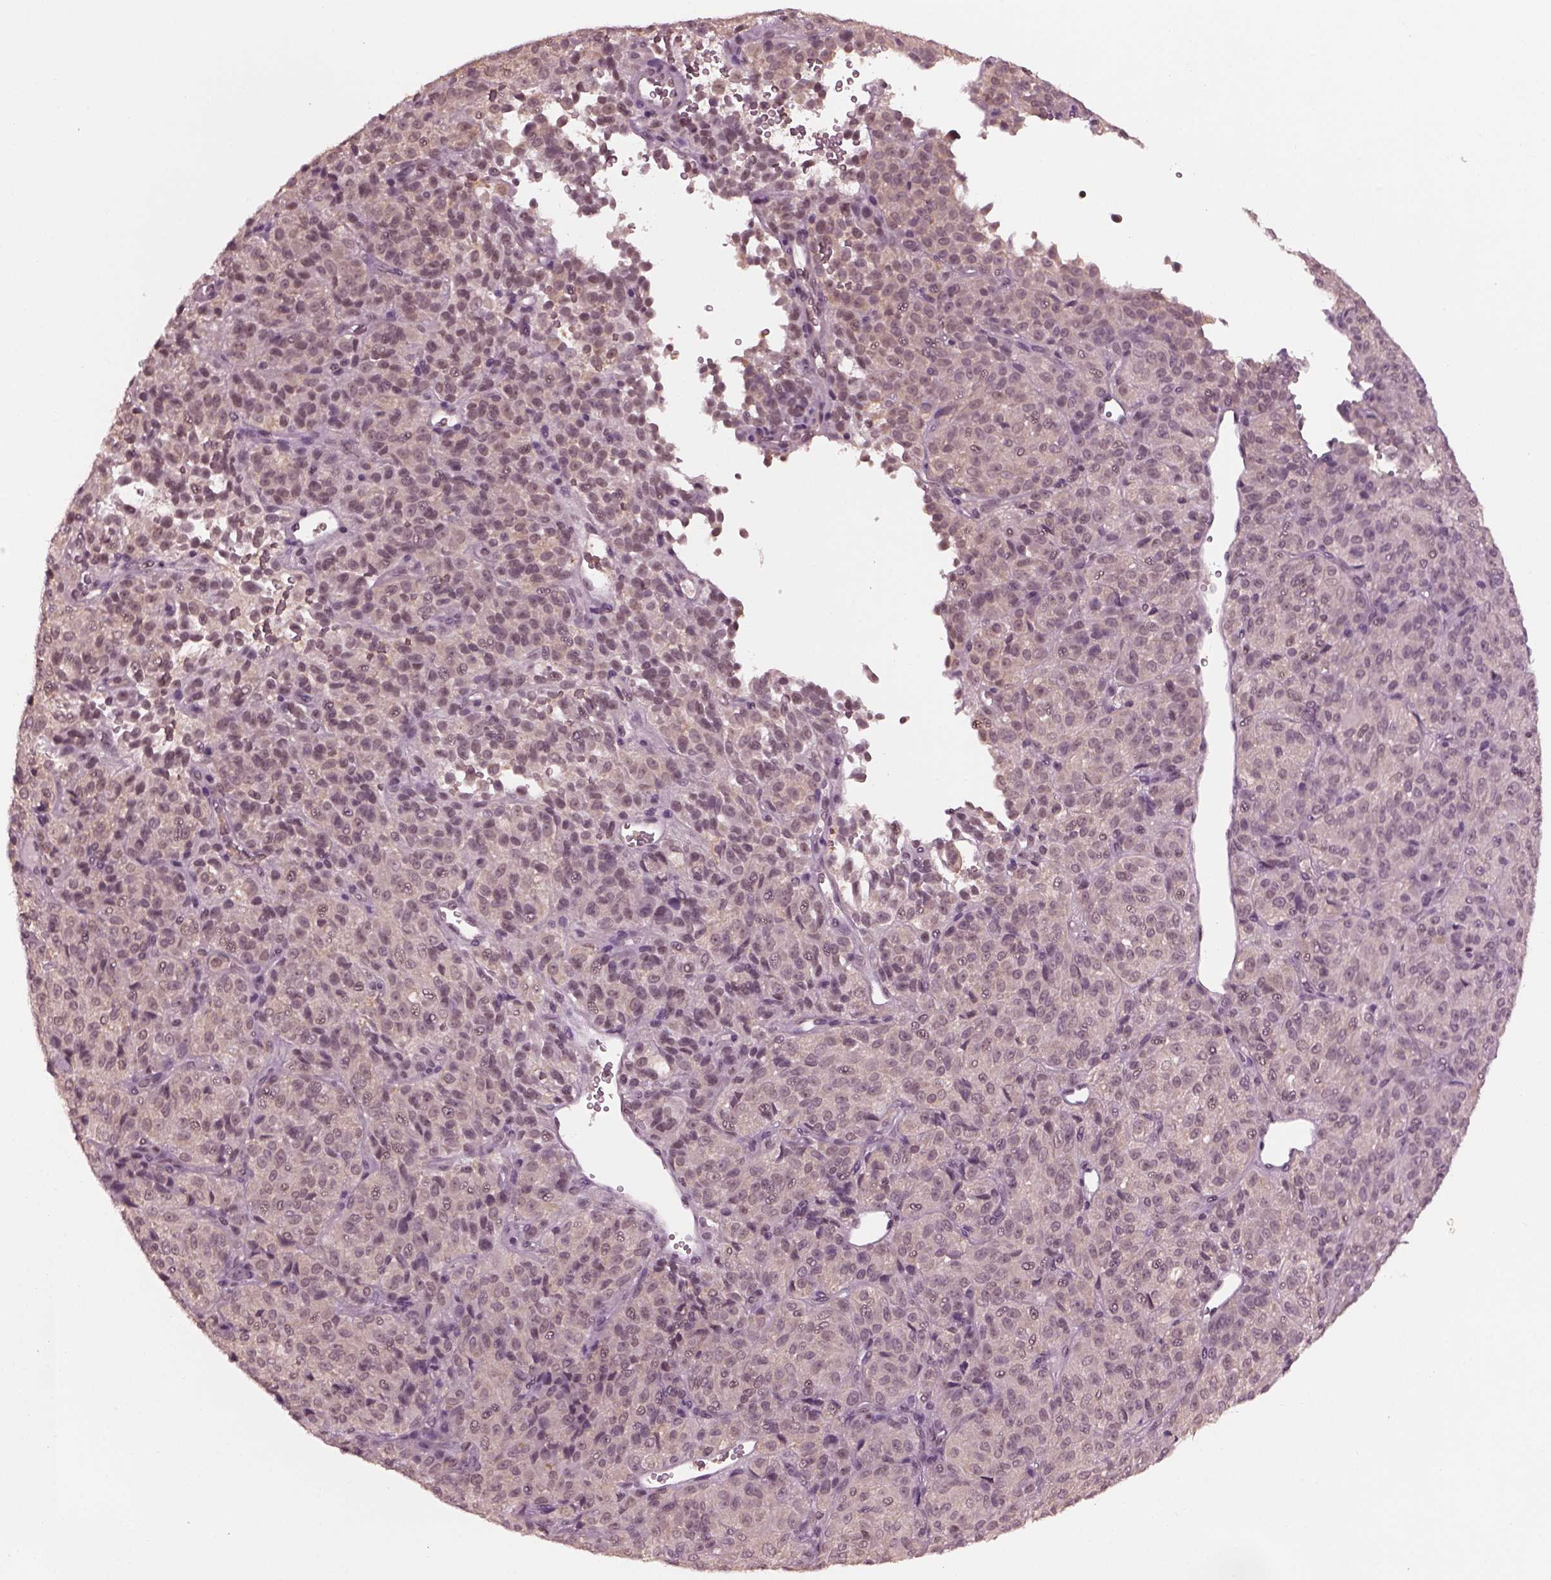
{"staining": {"intensity": "negative", "quantity": "none", "location": "none"}, "tissue": "melanoma", "cell_type": "Tumor cells", "image_type": "cancer", "snomed": [{"axis": "morphology", "description": "Malignant melanoma, Metastatic site"}, {"axis": "topography", "description": "Brain"}], "caption": "Immunohistochemistry micrograph of neoplastic tissue: malignant melanoma (metastatic site) stained with DAB (3,3'-diaminobenzidine) shows no significant protein staining in tumor cells.", "gene": "RUVBL2", "patient": {"sex": "female", "age": 56}}